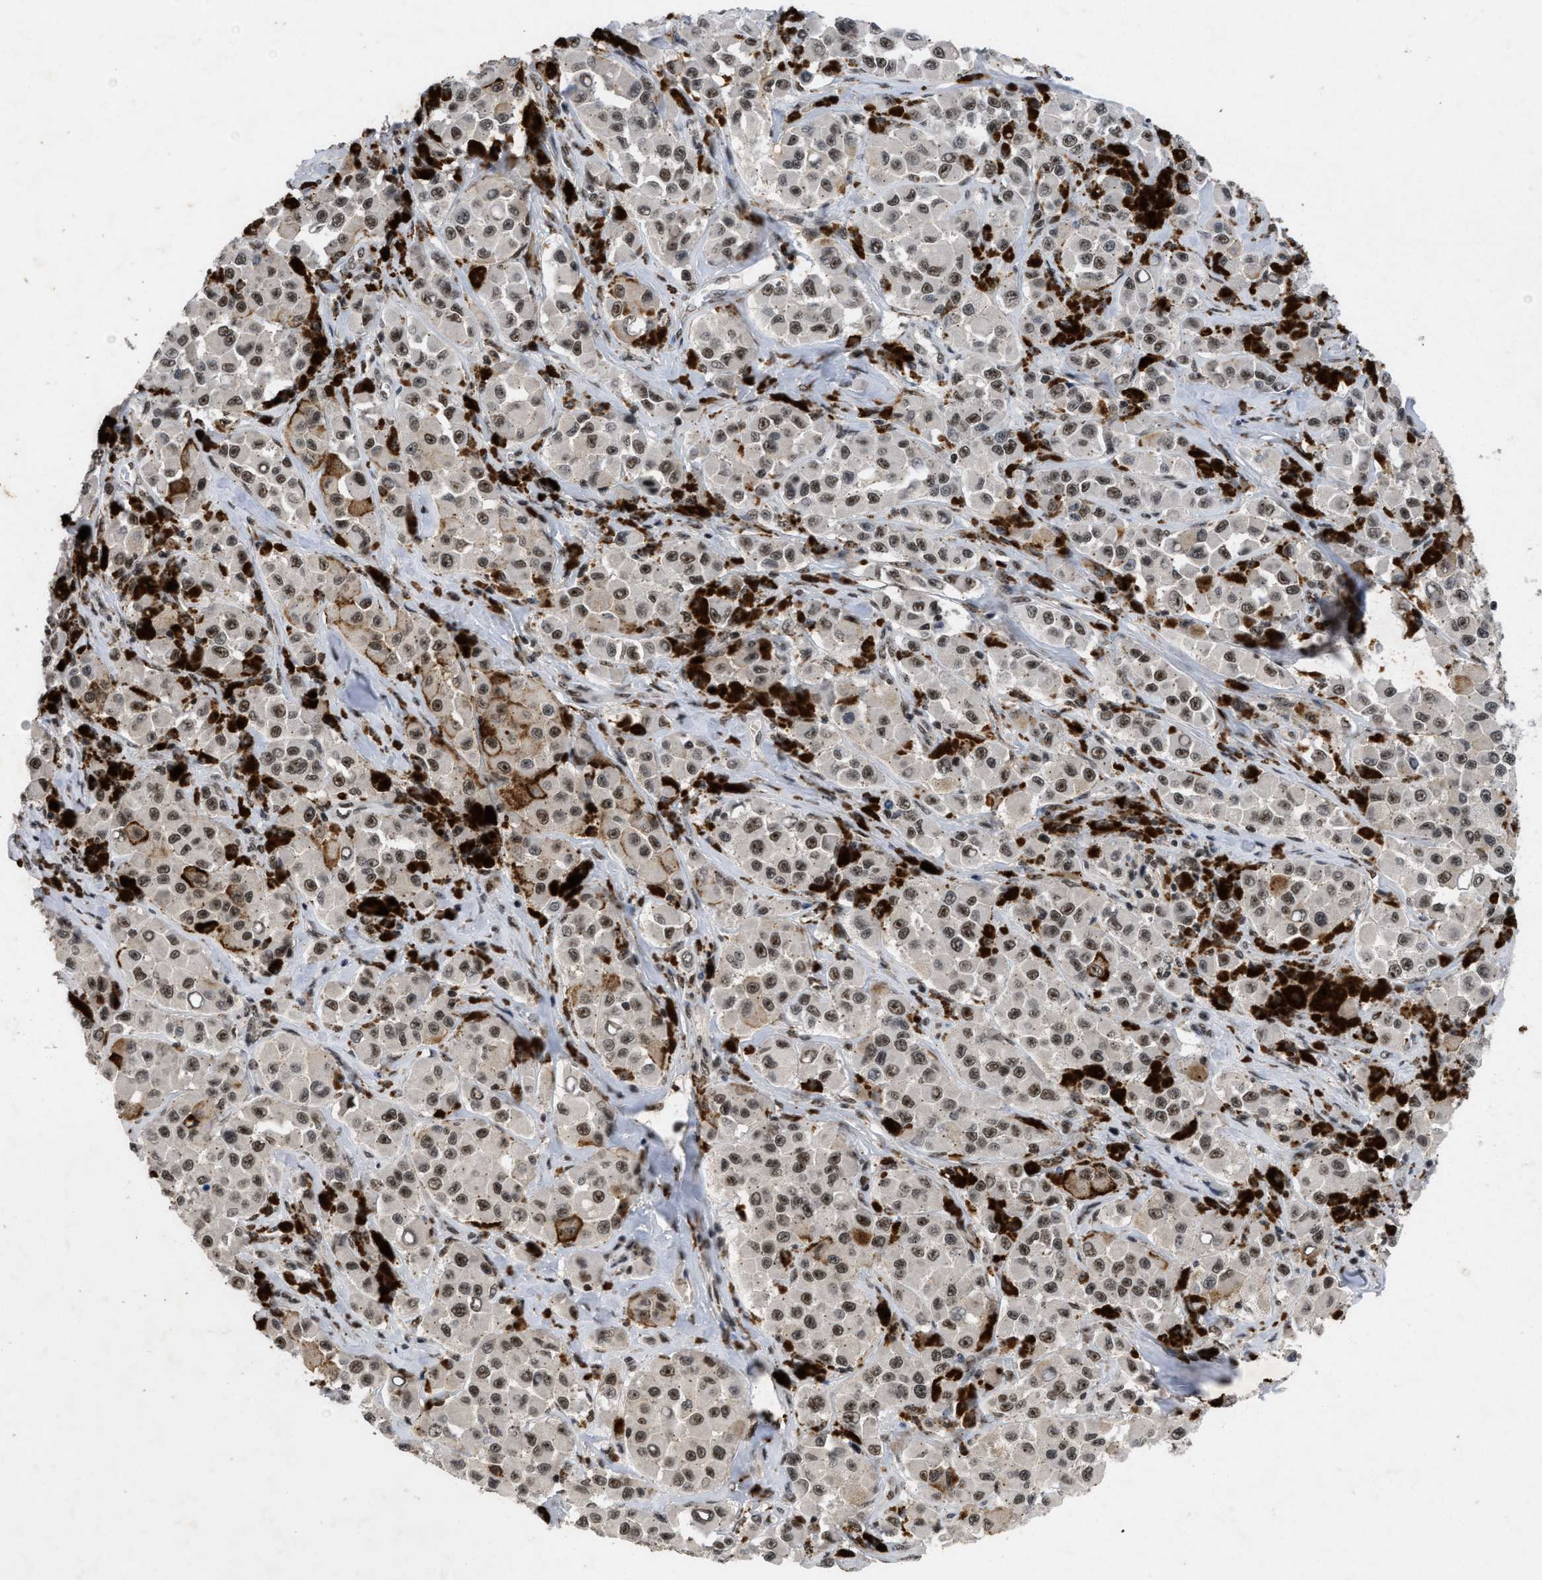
{"staining": {"intensity": "moderate", "quantity": ">75%", "location": "nuclear"}, "tissue": "melanoma", "cell_type": "Tumor cells", "image_type": "cancer", "snomed": [{"axis": "morphology", "description": "Malignant melanoma, NOS"}, {"axis": "topography", "description": "Skin"}], "caption": "A high-resolution photomicrograph shows immunohistochemistry (IHC) staining of malignant melanoma, which displays moderate nuclear positivity in about >75% of tumor cells.", "gene": "ZNF346", "patient": {"sex": "male", "age": 84}}